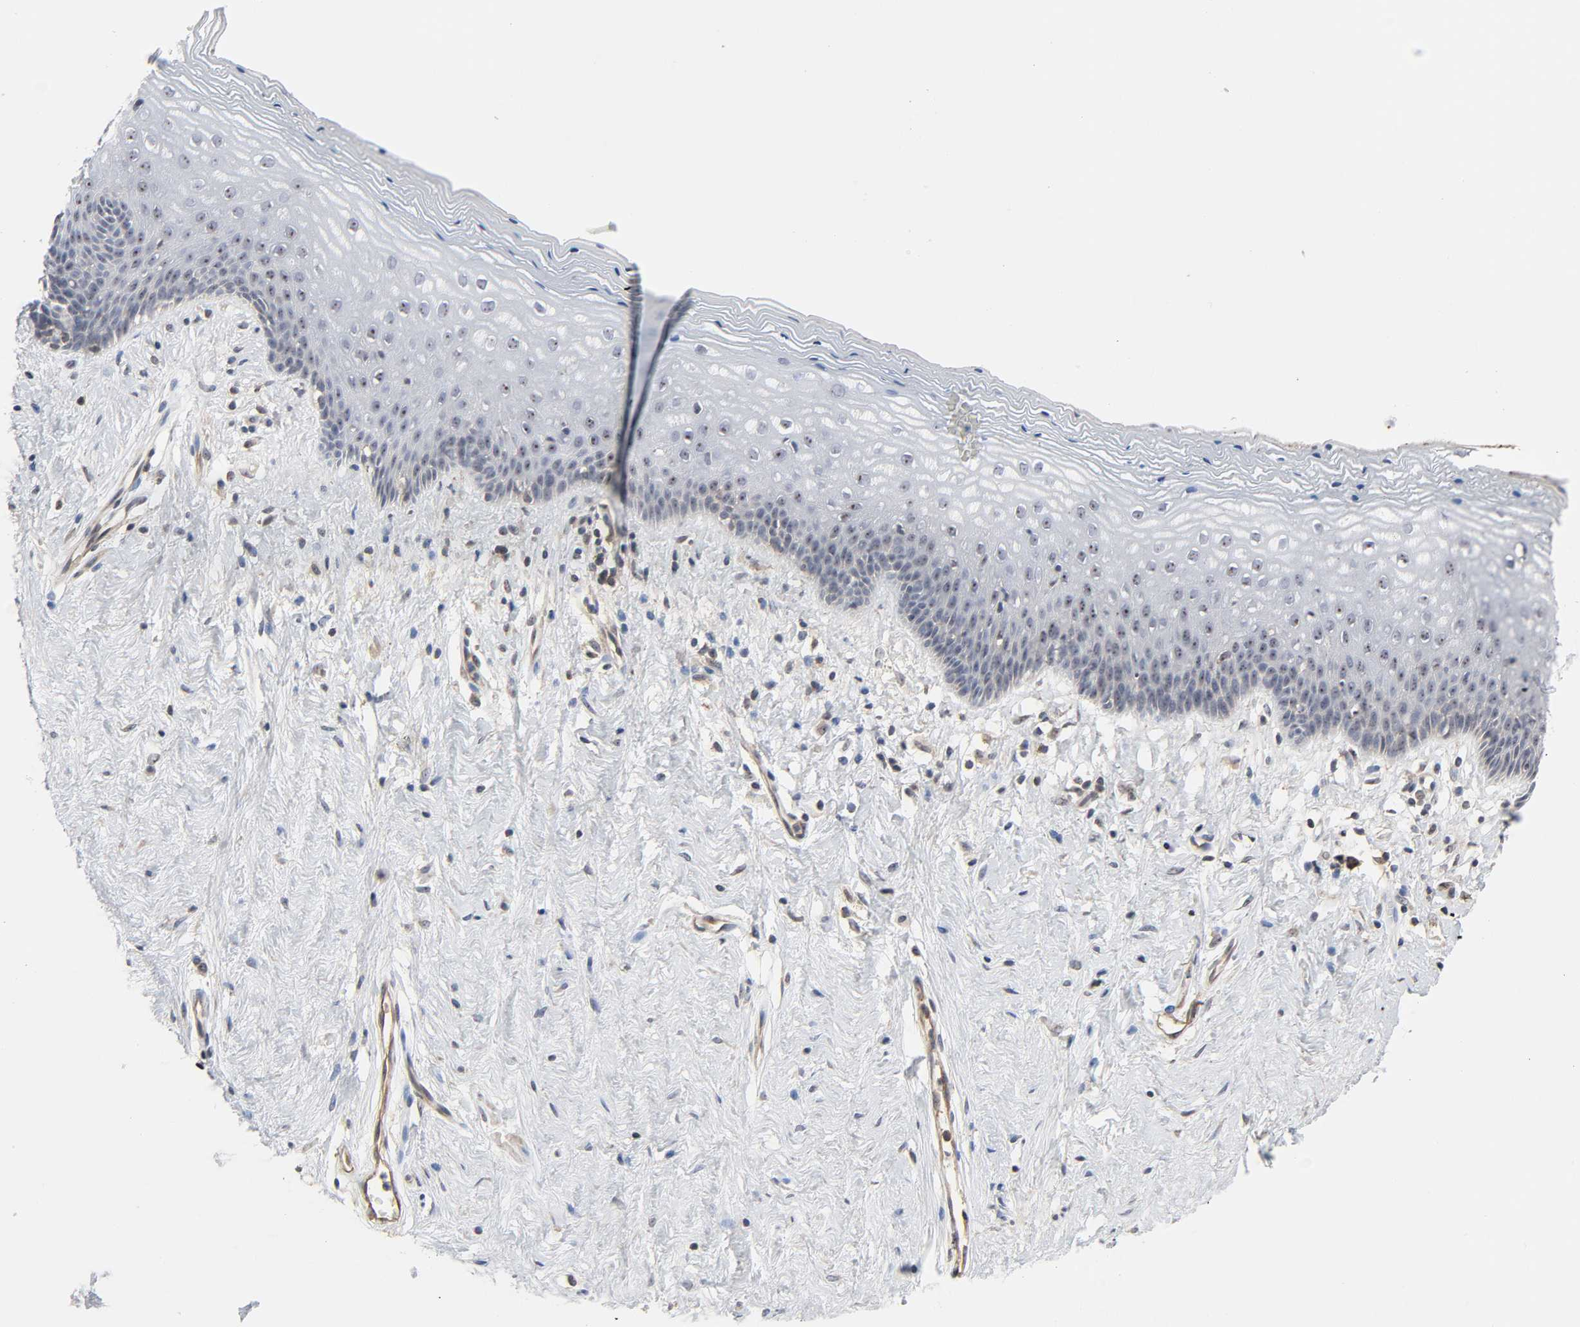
{"staining": {"intensity": "weak", "quantity": "<25%", "location": "cytoplasmic/membranous,nuclear"}, "tissue": "vagina", "cell_type": "Squamous epithelial cells", "image_type": "normal", "snomed": [{"axis": "morphology", "description": "Normal tissue, NOS"}, {"axis": "topography", "description": "Vagina"}], "caption": "A histopathology image of vagina stained for a protein demonstrates no brown staining in squamous epithelial cells.", "gene": "DDX10", "patient": {"sex": "female", "age": 44}}